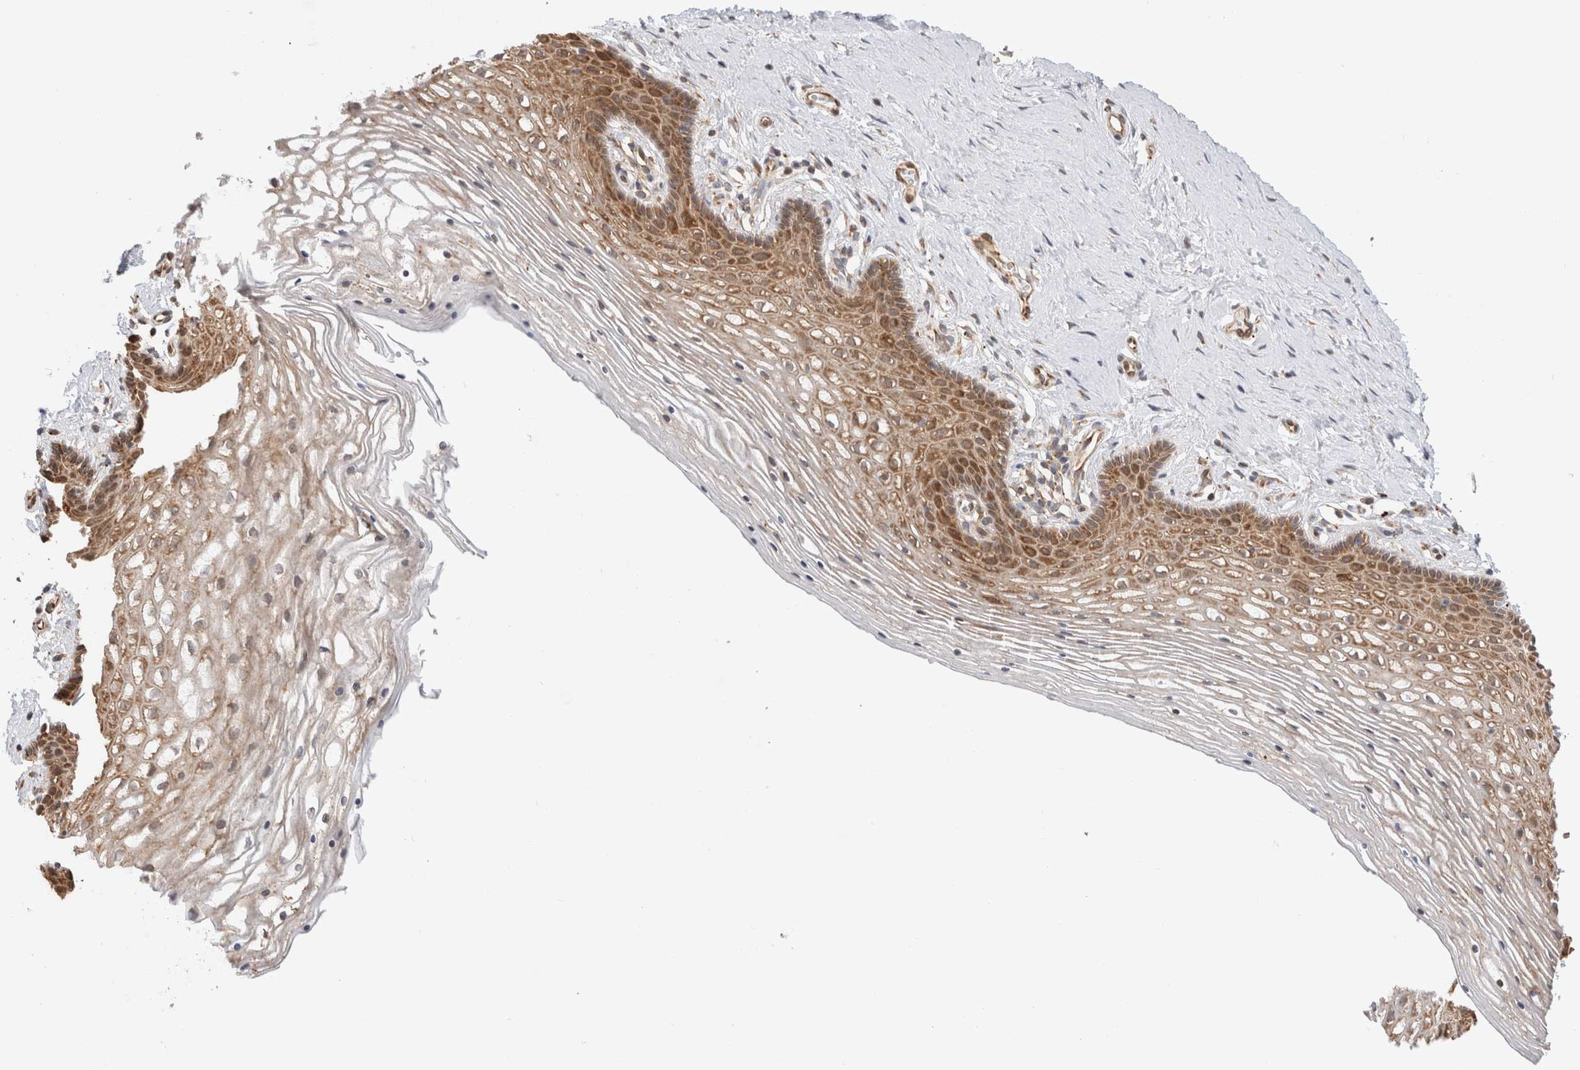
{"staining": {"intensity": "moderate", "quantity": ">75%", "location": "cytoplasmic/membranous"}, "tissue": "vagina", "cell_type": "Squamous epithelial cells", "image_type": "normal", "snomed": [{"axis": "morphology", "description": "Normal tissue, NOS"}, {"axis": "topography", "description": "Vagina"}], "caption": "Immunohistochemistry photomicrograph of benign vagina: human vagina stained using immunohistochemistry shows medium levels of moderate protein expression localized specifically in the cytoplasmic/membranous of squamous epithelial cells, appearing as a cytoplasmic/membranous brown color.", "gene": "ACTL9", "patient": {"sex": "female", "age": 32}}